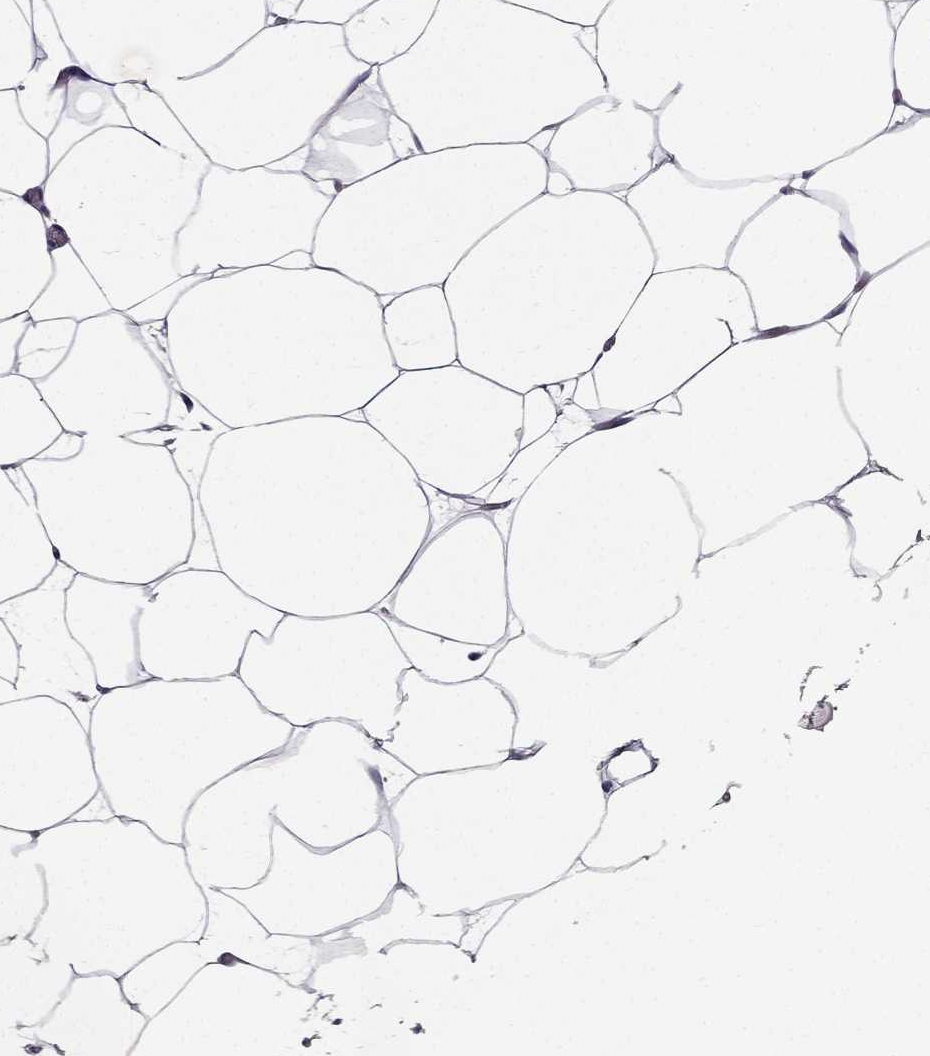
{"staining": {"intensity": "negative", "quantity": "none", "location": "none"}, "tissue": "adipose tissue", "cell_type": "Adipocytes", "image_type": "normal", "snomed": [{"axis": "morphology", "description": "Normal tissue, NOS"}, {"axis": "topography", "description": "Adipose tissue"}], "caption": "The histopathology image exhibits no significant positivity in adipocytes of adipose tissue. Brightfield microscopy of immunohistochemistry stained with DAB (brown) and hematoxylin (blue), captured at high magnification.", "gene": "DUSP15", "patient": {"sex": "male", "age": 57}}